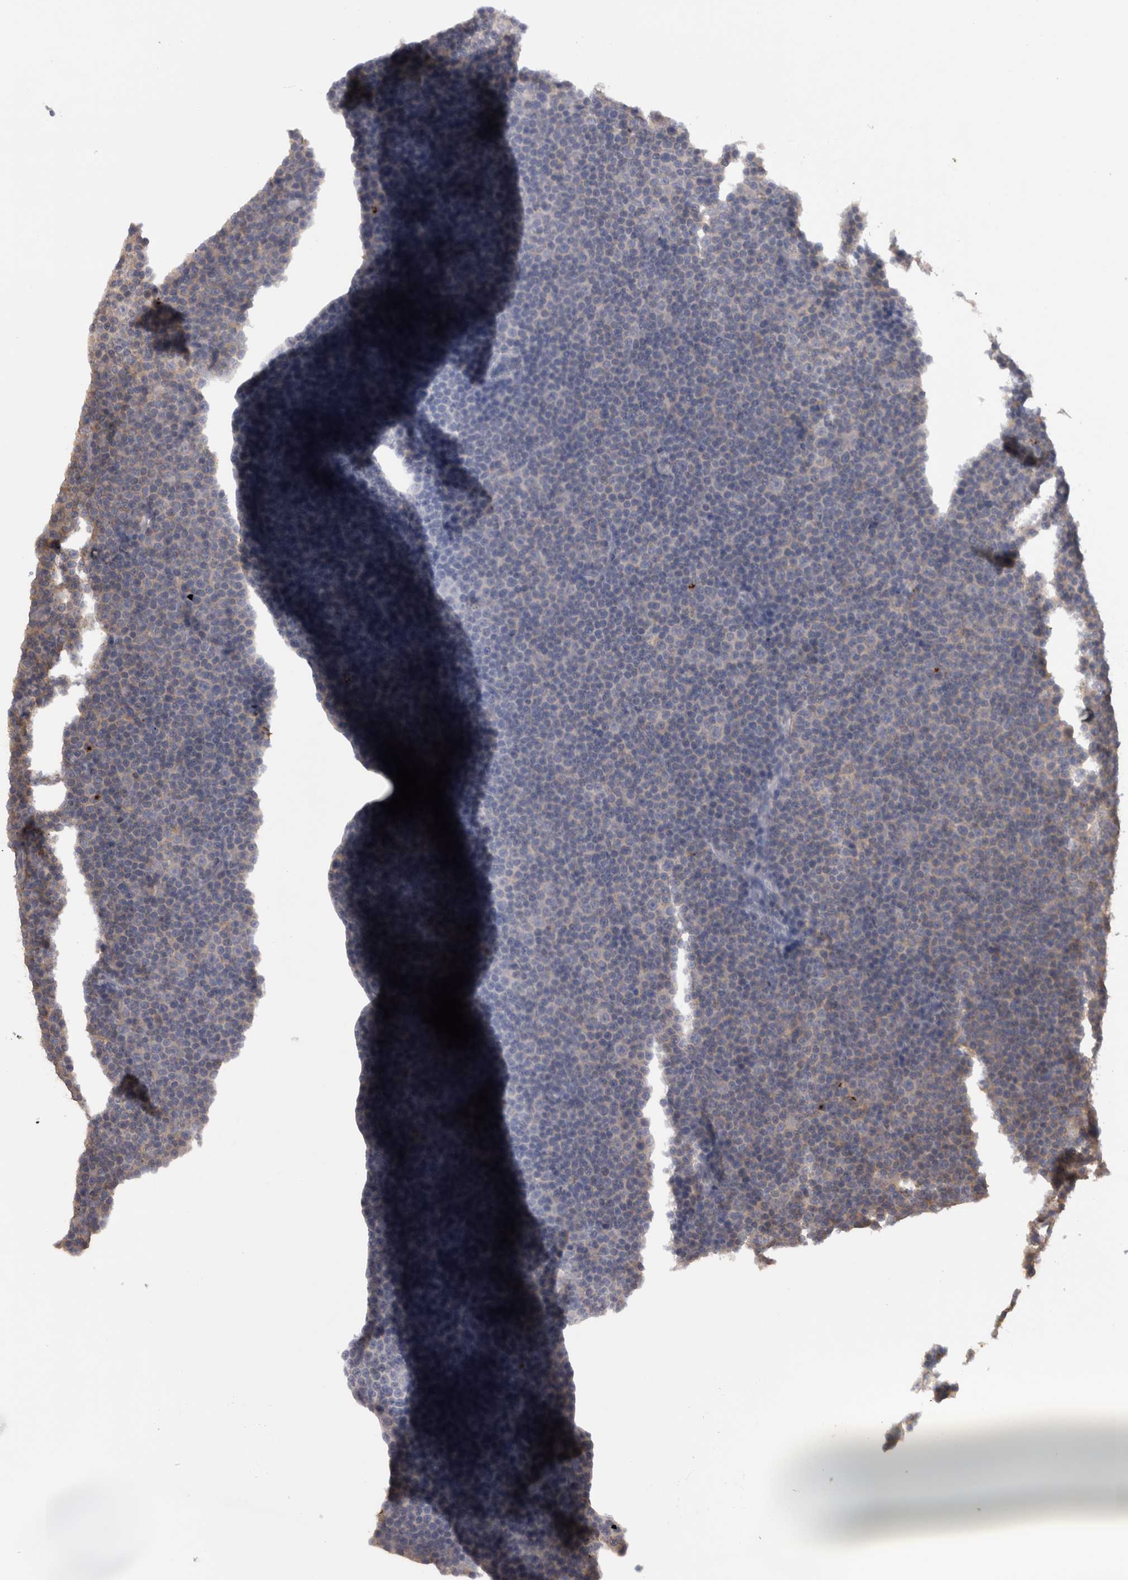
{"staining": {"intensity": "negative", "quantity": "none", "location": "none"}, "tissue": "lymphoma", "cell_type": "Tumor cells", "image_type": "cancer", "snomed": [{"axis": "morphology", "description": "Malignant lymphoma, non-Hodgkin's type, Low grade"}, {"axis": "topography", "description": "Lymph node"}], "caption": "Low-grade malignant lymphoma, non-Hodgkin's type was stained to show a protein in brown. There is no significant positivity in tumor cells.", "gene": "TMED7", "patient": {"sex": "female", "age": 67}}